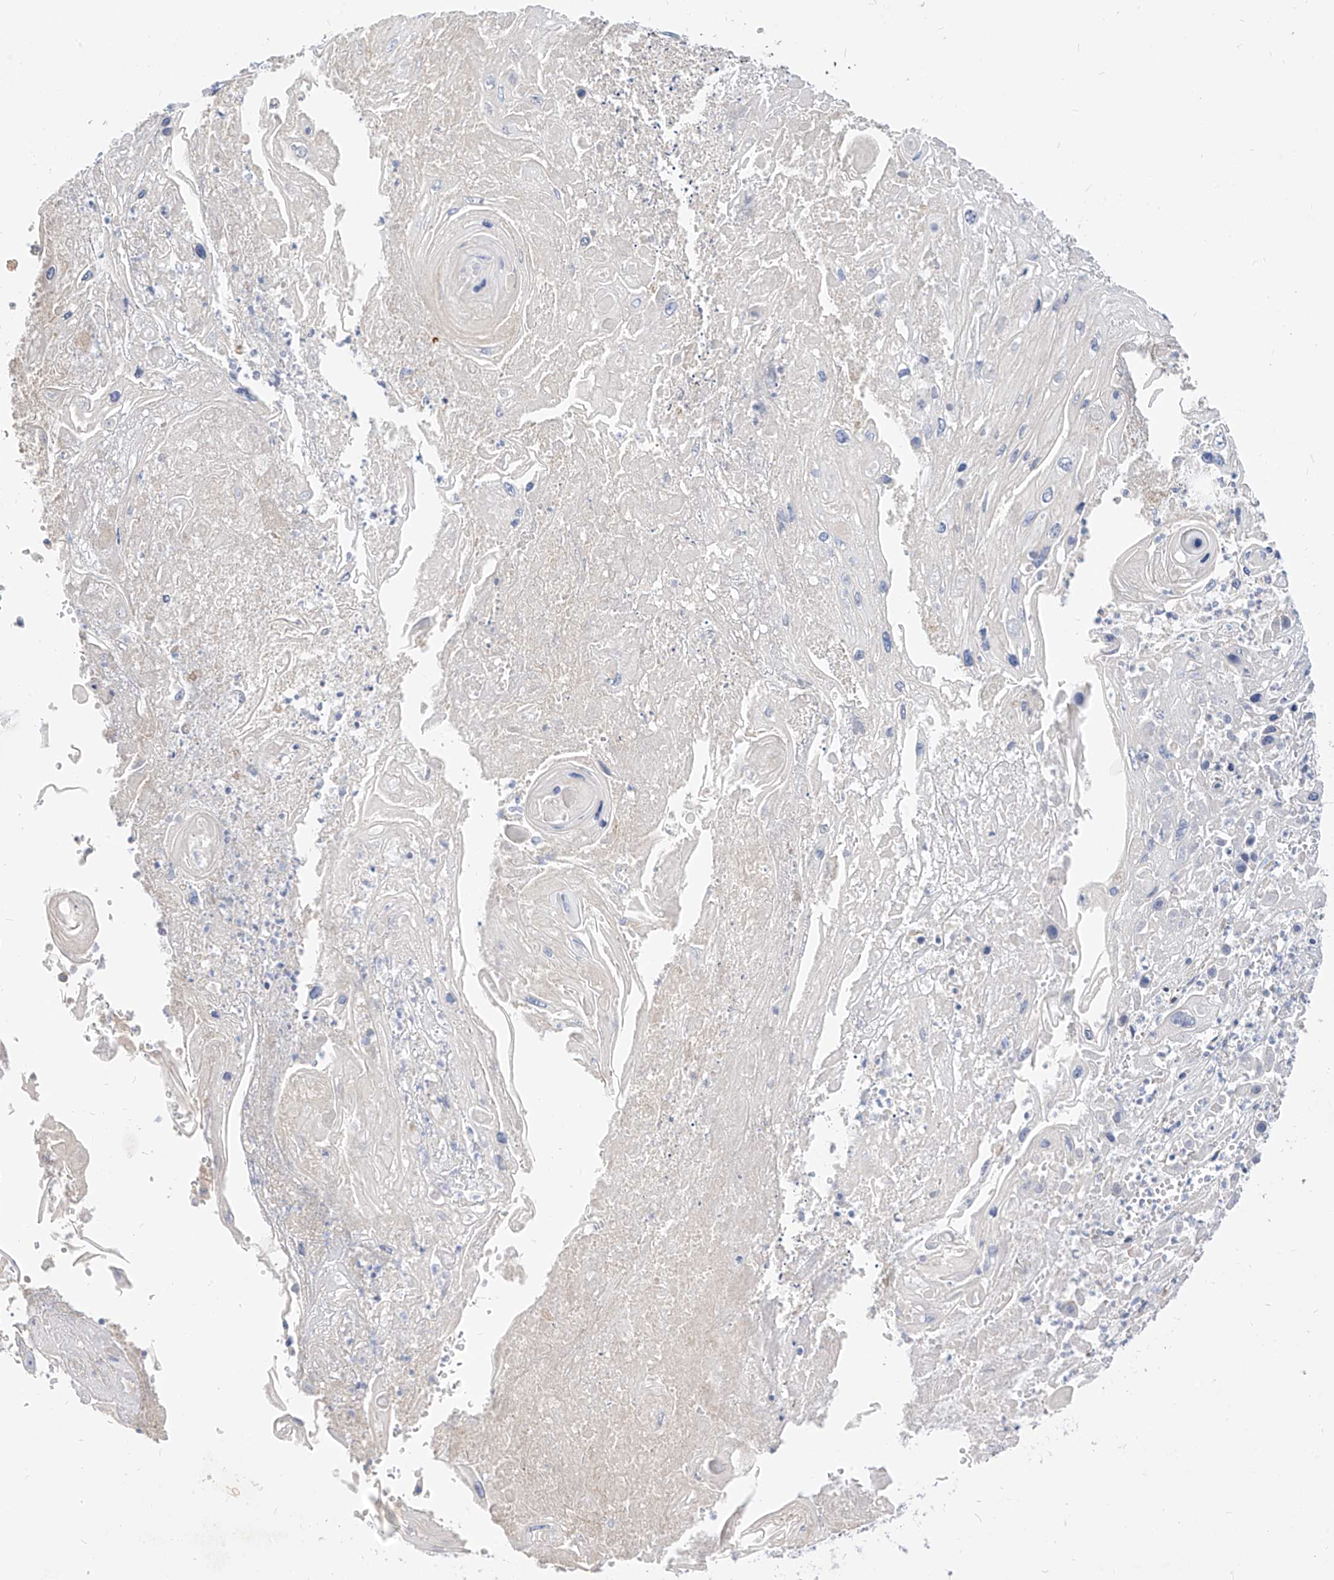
{"staining": {"intensity": "negative", "quantity": "none", "location": "none"}, "tissue": "skin cancer", "cell_type": "Tumor cells", "image_type": "cancer", "snomed": [{"axis": "morphology", "description": "Squamous cell carcinoma, NOS"}, {"axis": "topography", "description": "Skin"}], "caption": "Squamous cell carcinoma (skin) stained for a protein using IHC shows no staining tumor cells.", "gene": "RASA2", "patient": {"sex": "male", "age": 55}}